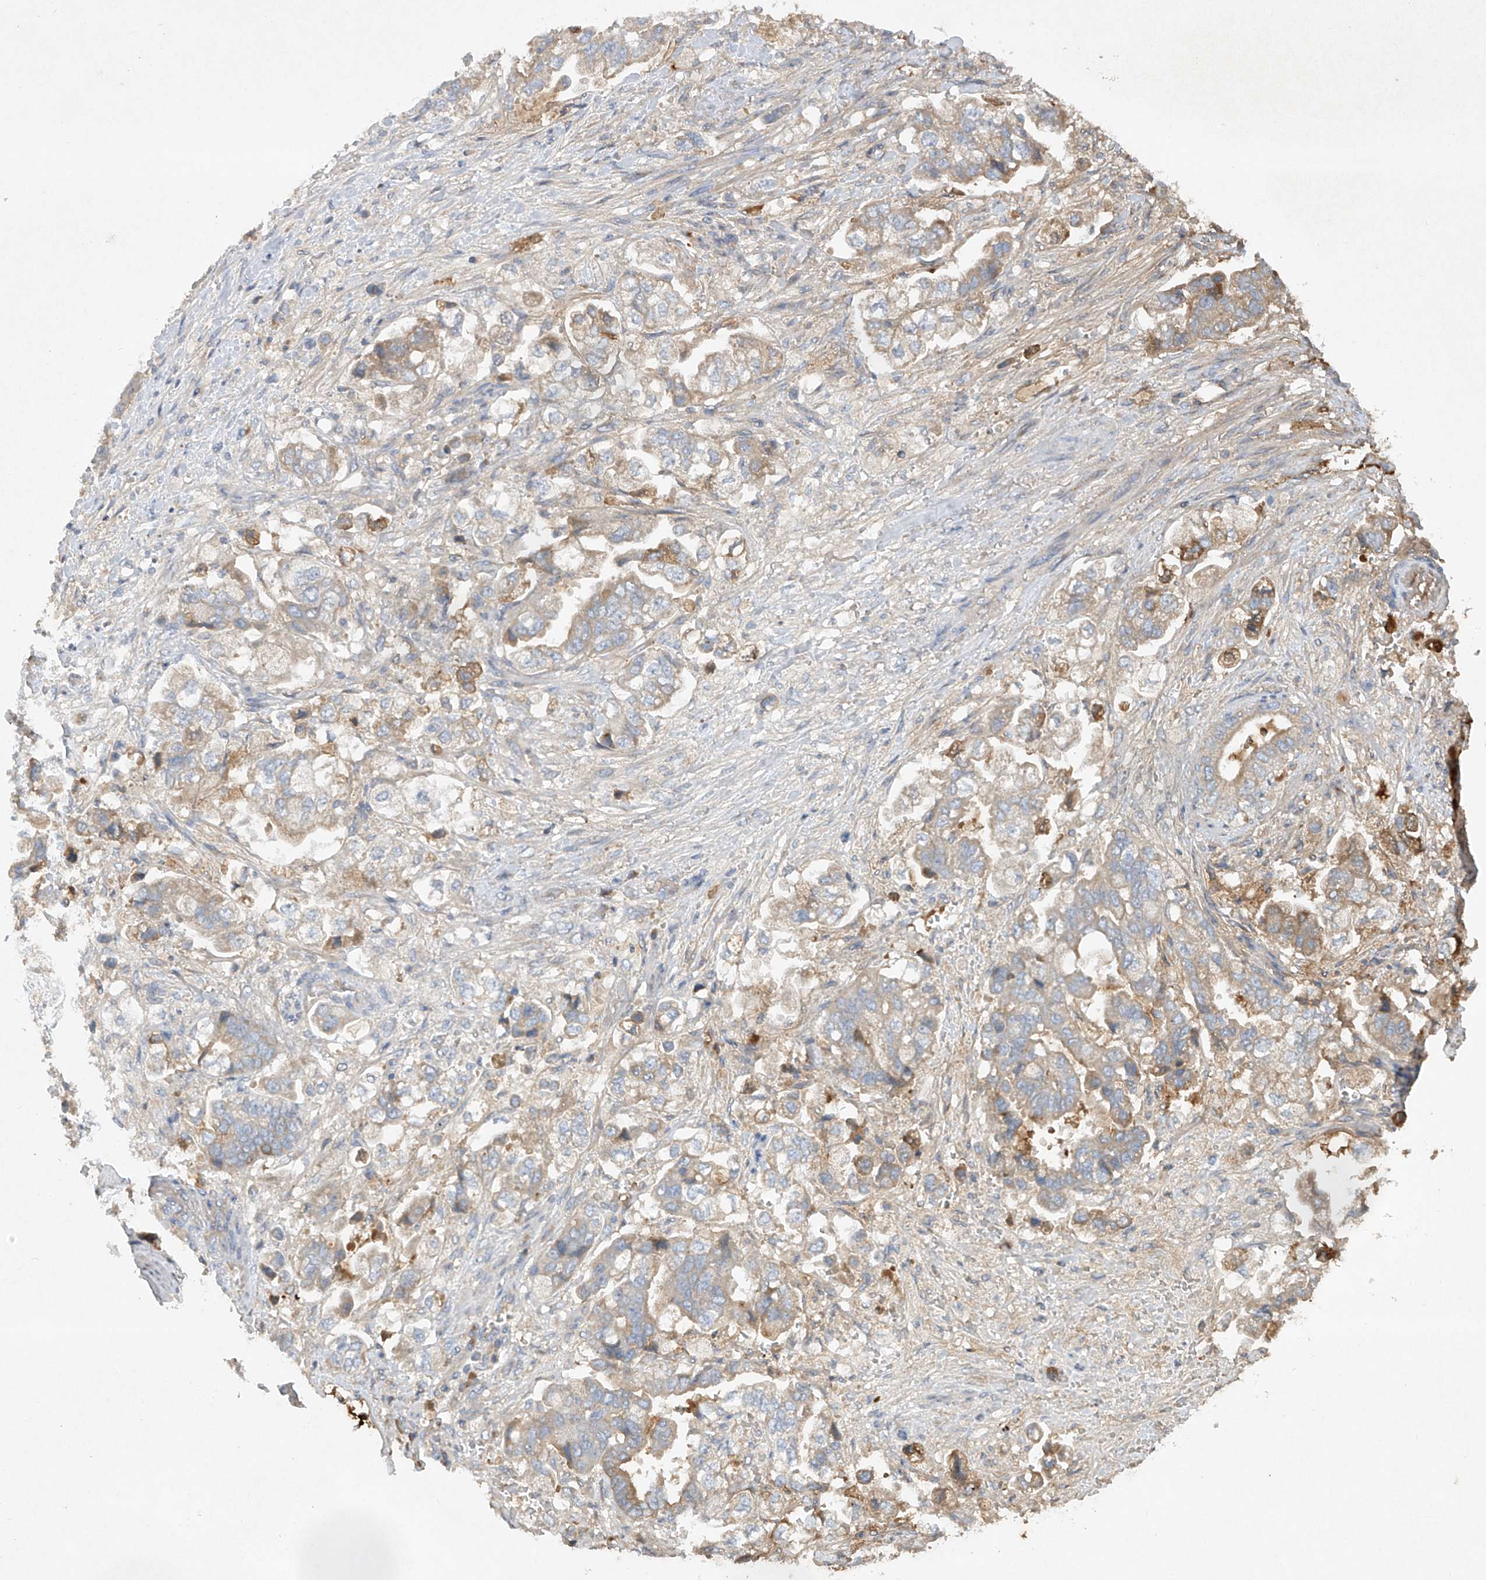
{"staining": {"intensity": "weak", "quantity": "25%-75%", "location": "cytoplasmic/membranous"}, "tissue": "stomach cancer", "cell_type": "Tumor cells", "image_type": "cancer", "snomed": [{"axis": "morphology", "description": "Normal tissue, NOS"}, {"axis": "morphology", "description": "Adenocarcinoma, NOS"}, {"axis": "topography", "description": "Stomach"}], "caption": "Tumor cells show low levels of weak cytoplasmic/membranous expression in approximately 25%-75% of cells in stomach adenocarcinoma.", "gene": "HAS3", "patient": {"sex": "male", "age": 62}}